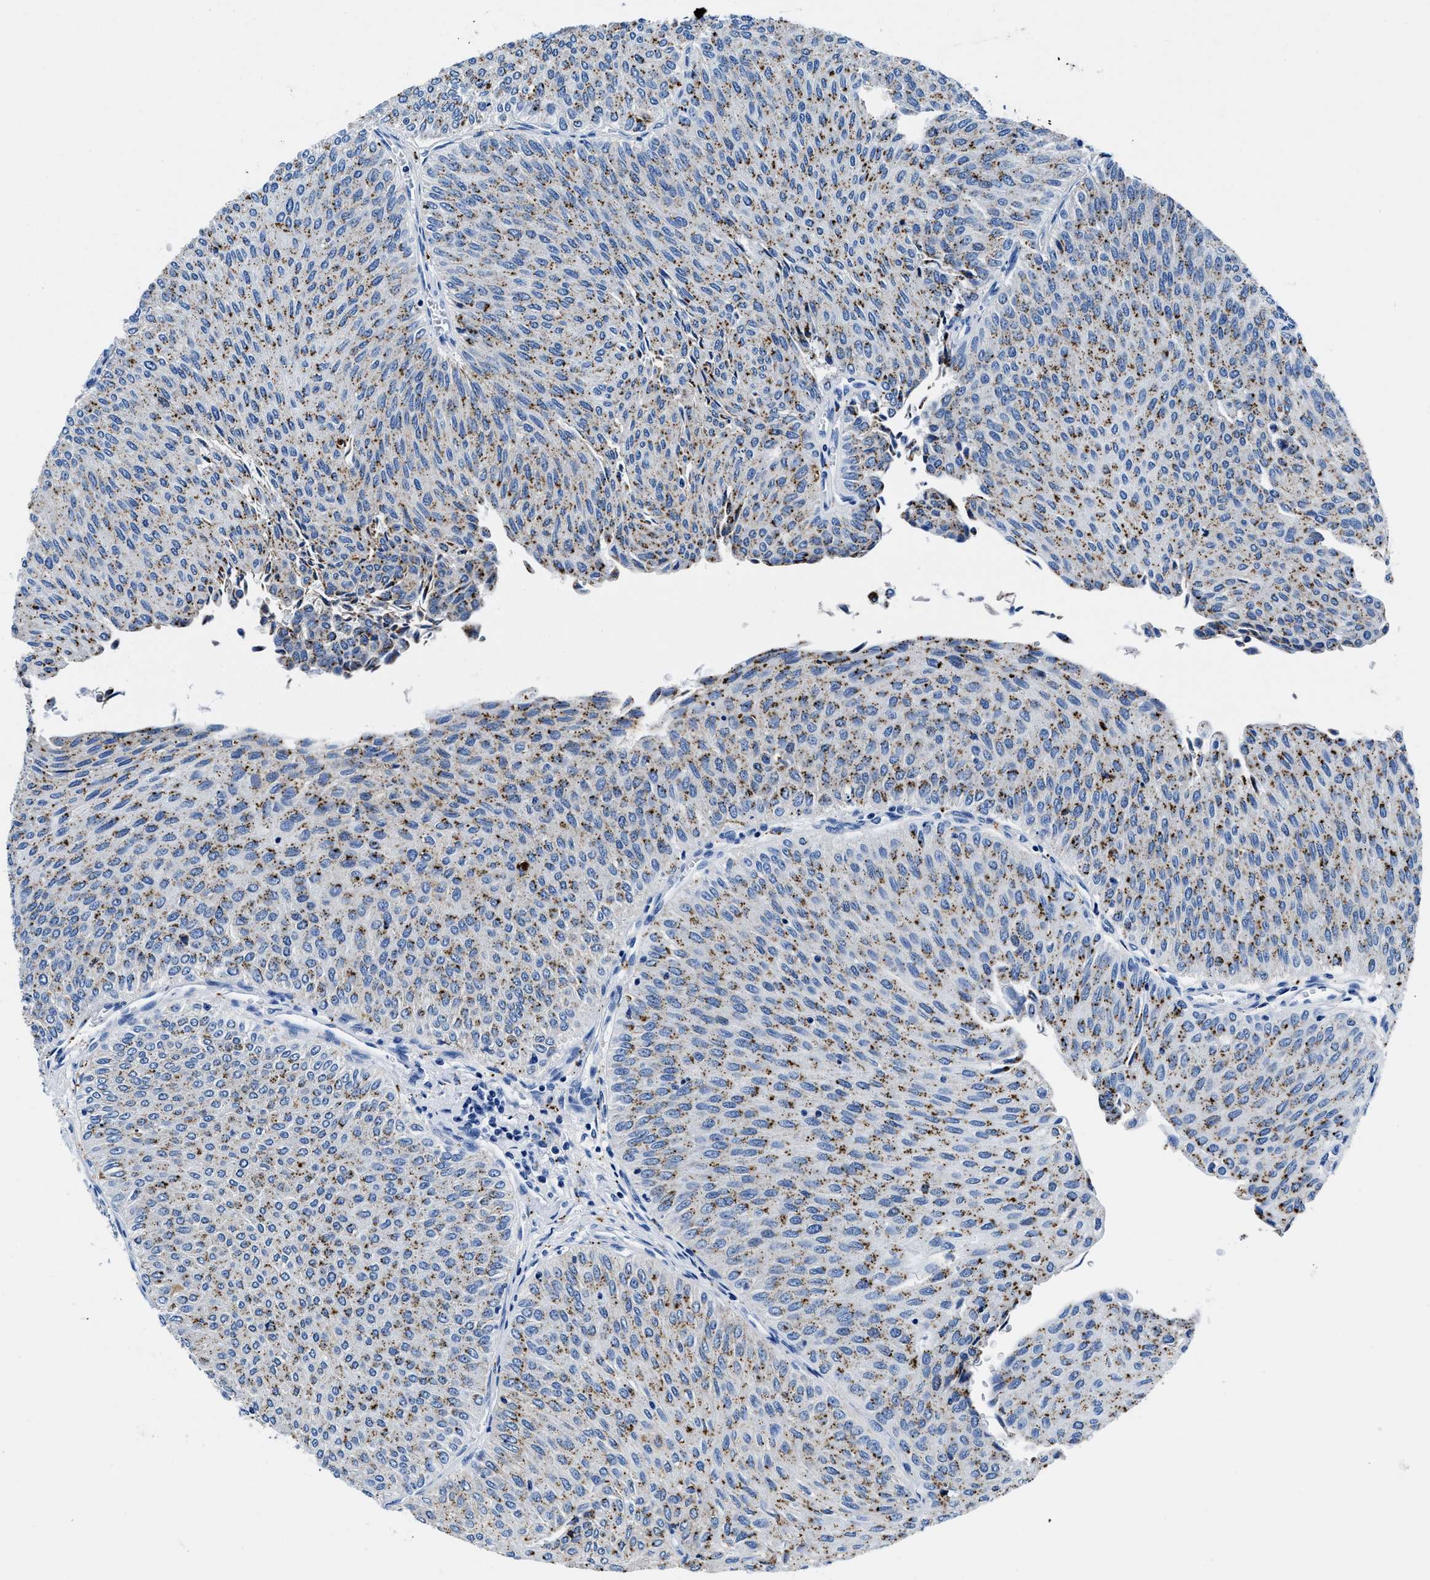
{"staining": {"intensity": "moderate", "quantity": ">75%", "location": "cytoplasmic/membranous"}, "tissue": "urothelial cancer", "cell_type": "Tumor cells", "image_type": "cancer", "snomed": [{"axis": "morphology", "description": "Urothelial carcinoma, Low grade"}, {"axis": "topography", "description": "Urinary bladder"}], "caption": "This histopathology image exhibits urothelial cancer stained with immunohistochemistry to label a protein in brown. The cytoplasmic/membranous of tumor cells show moderate positivity for the protein. Nuclei are counter-stained blue.", "gene": "OR14K1", "patient": {"sex": "male", "age": 78}}